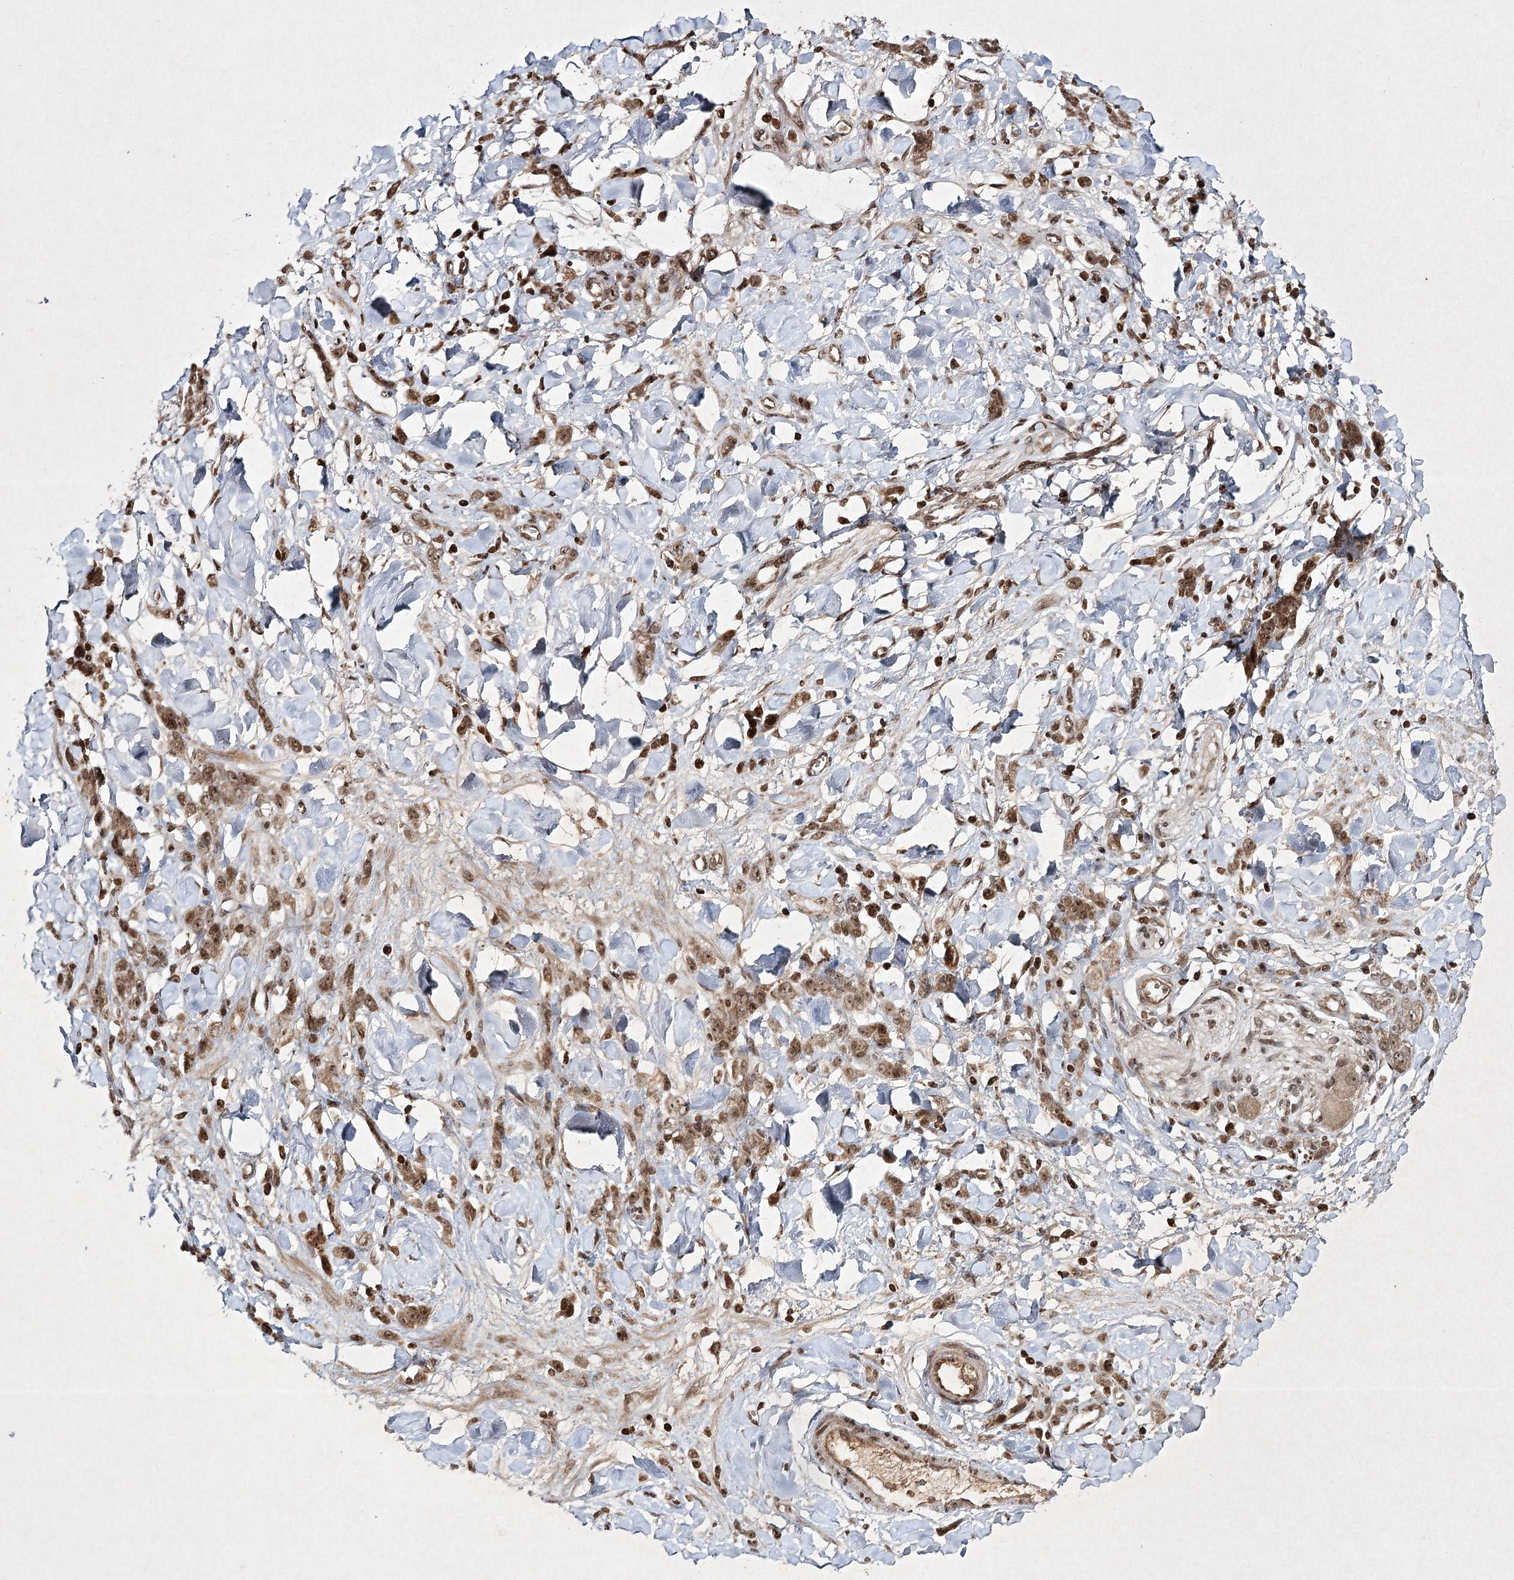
{"staining": {"intensity": "moderate", "quantity": ">75%", "location": "cytoplasmic/membranous,nuclear"}, "tissue": "stomach cancer", "cell_type": "Tumor cells", "image_type": "cancer", "snomed": [{"axis": "morphology", "description": "Normal tissue, NOS"}, {"axis": "morphology", "description": "Adenocarcinoma, NOS"}, {"axis": "topography", "description": "Stomach"}], "caption": "Stomach cancer was stained to show a protein in brown. There is medium levels of moderate cytoplasmic/membranous and nuclear staining in approximately >75% of tumor cells.", "gene": "CARM1", "patient": {"sex": "male", "age": 82}}